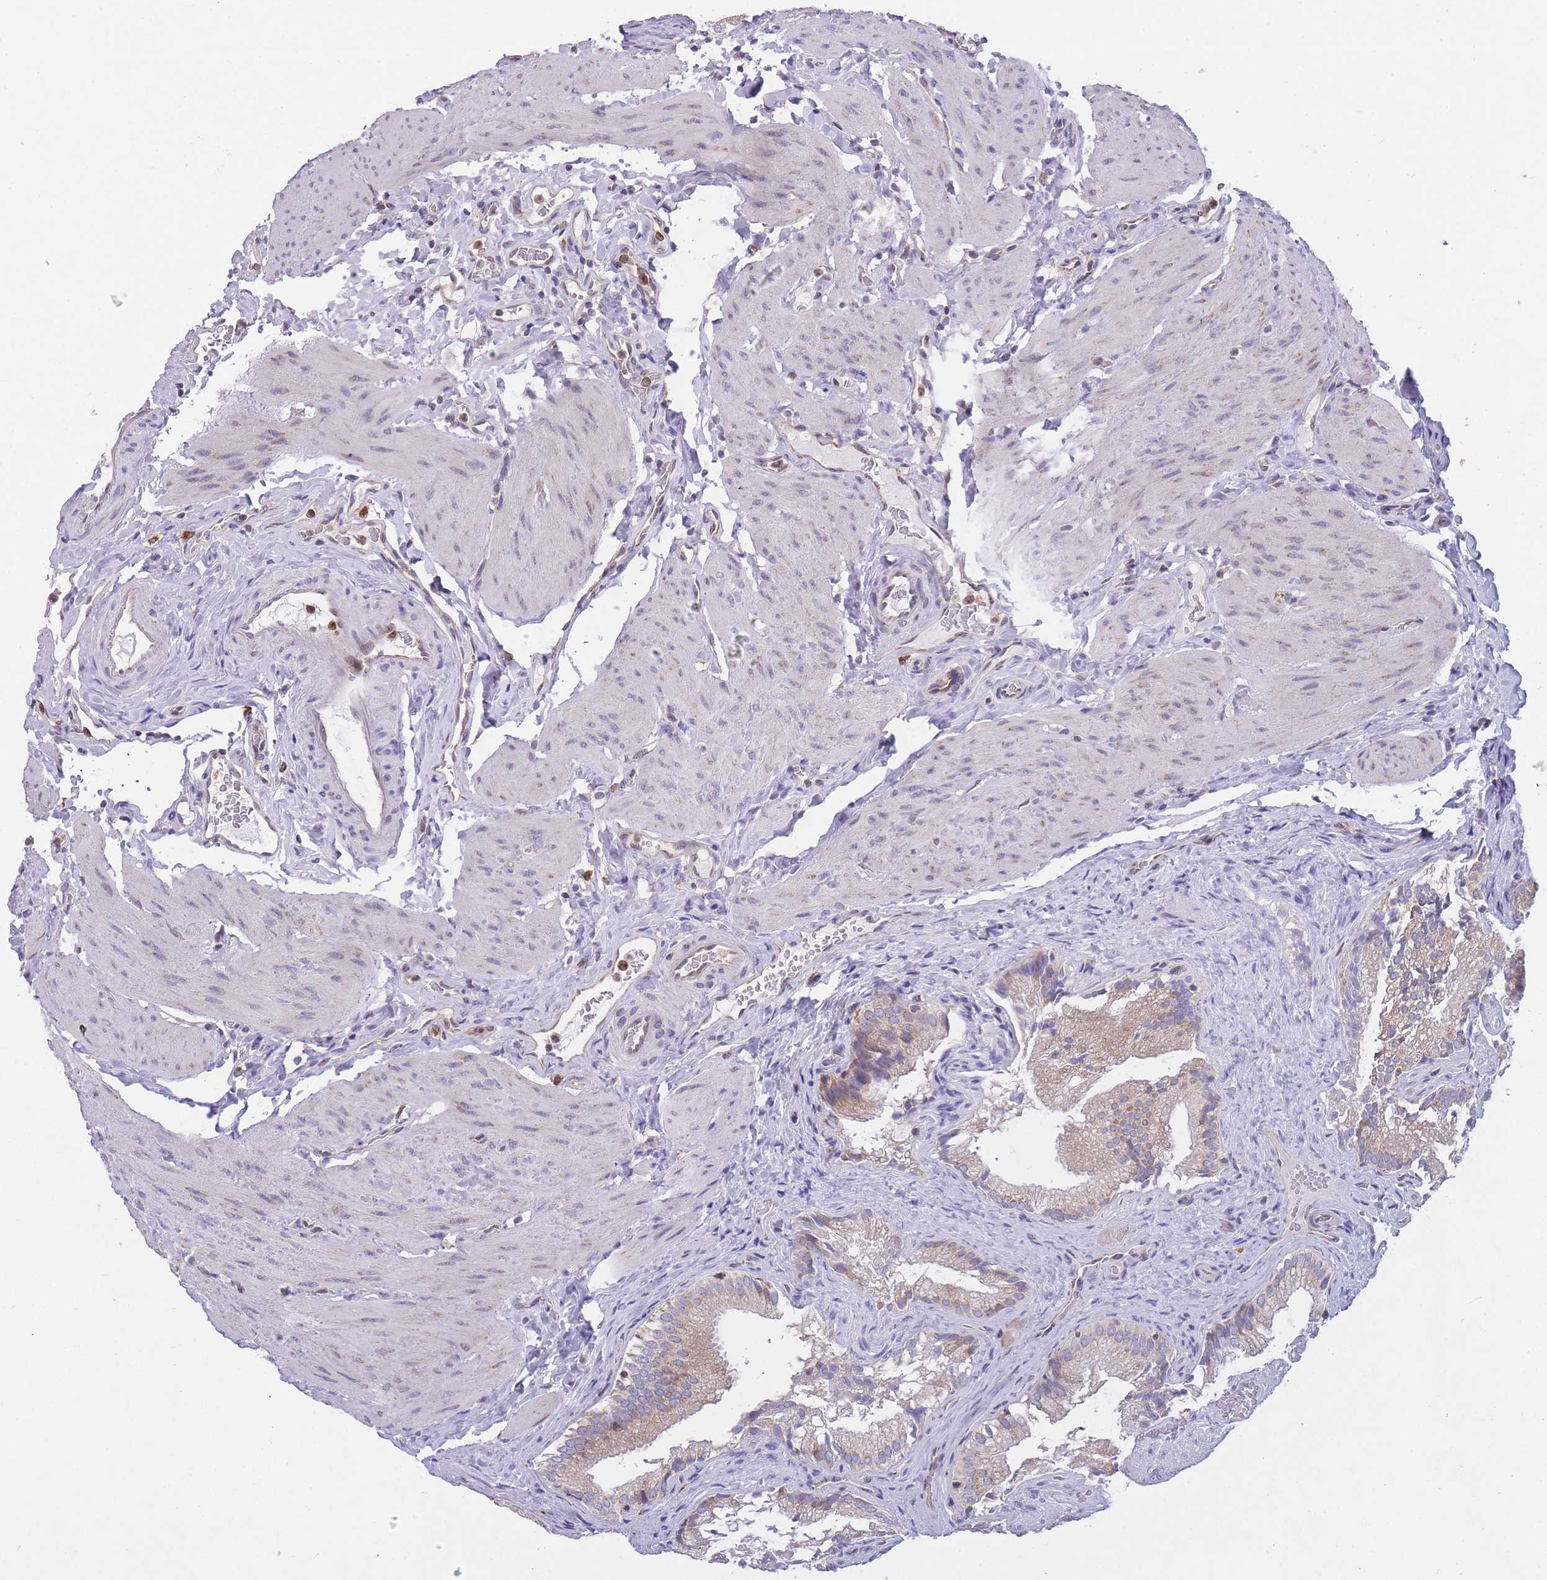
{"staining": {"intensity": "moderate", "quantity": ">75%", "location": "cytoplasmic/membranous"}, "tissue": "gallbladder", "cell_type": "Glandular cells", "image_type": "normal", "snomed": [{"axis": "morphology", "description": "Normal tissue, NOS"}, {"axis": "topography", "description": "Gallbladder"}], "caption": "Immunohistochemical staining of normal human gallbladder reveals >75% levels of moderate cytoplasmic/membranous protein positivity in approximately >75% of glandular cells. The protein is shown in brown color, while the nuclei are stained blue.", "gene": "ZNF662", "patient": {"sex": "female", "age": 30}}